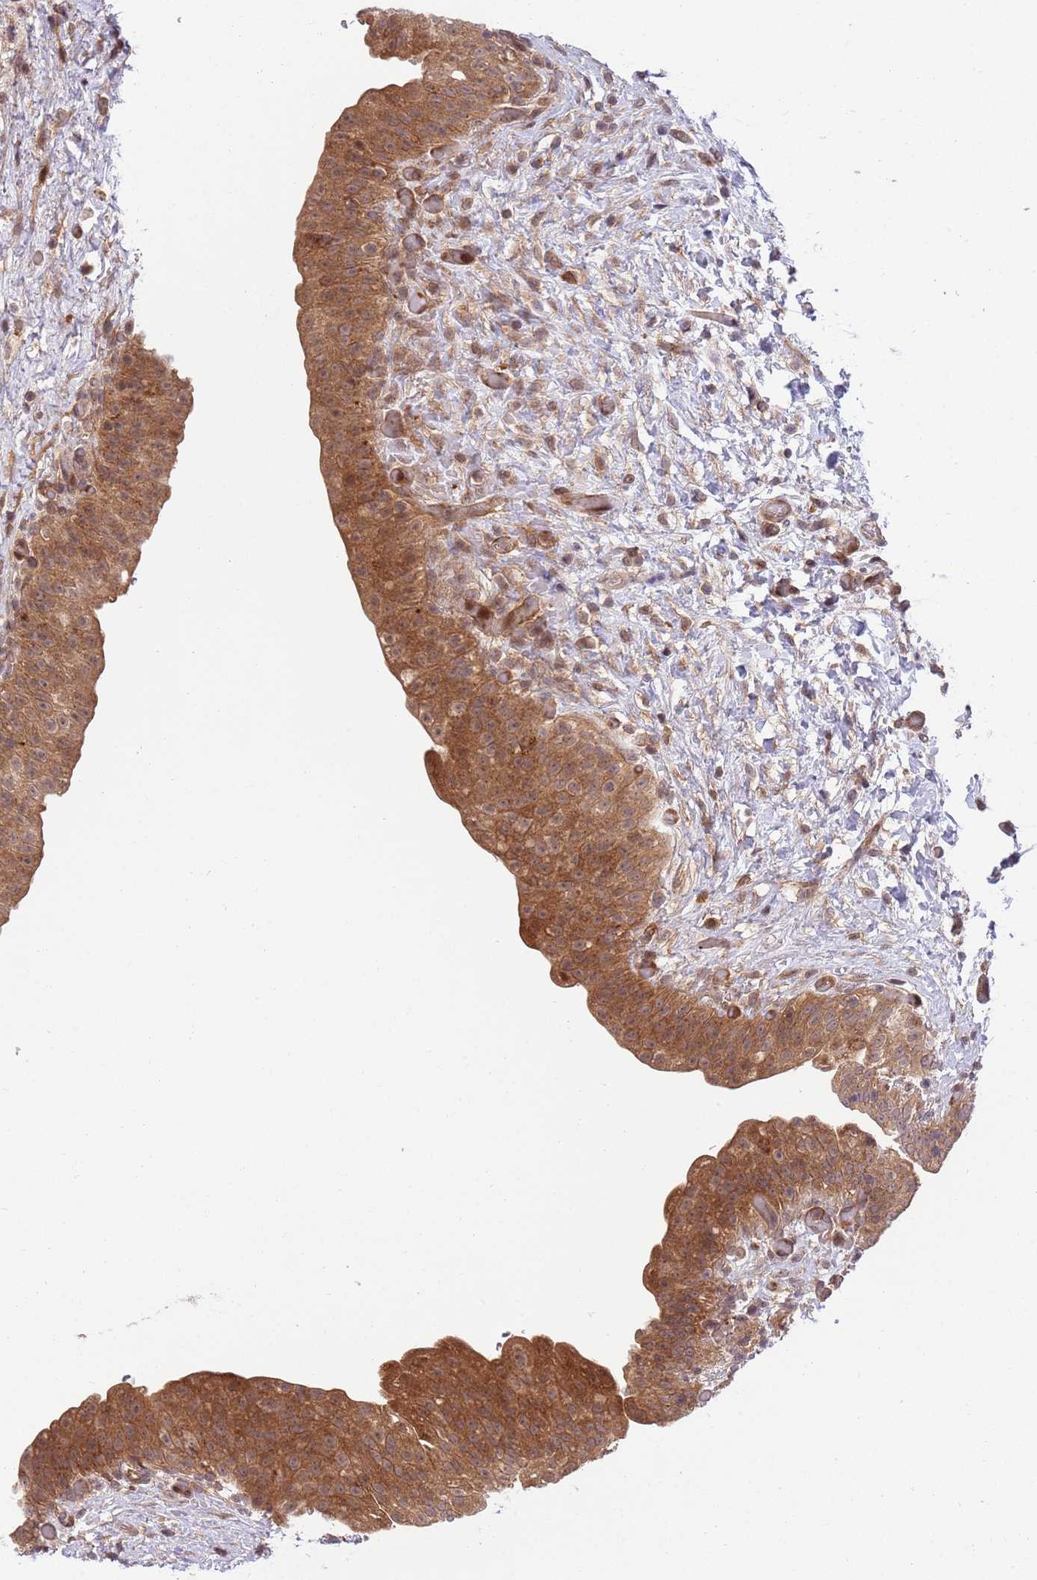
{"staining": {"intensity": "strong", "quantity": ">75%", "location": "cytoplasmic/membranous"}, "tissue": "urinary bladder", "cell_type": "Urothelial cells", "image_type": "normal", "snomed": [{"axis": "morphology", "description": "Normal tissue, NOS"}, {"axis": "topography", "description": "Urinary bladder"}], "caption": "IHC of unremarkable urinary bladder shows high levels of strong cytoplasmic/membranous expression in about >75% of urothelial cells. (Stains: DAB in brown, nuclei in blue, Microscopy: brightfield microscopy at high magnification).", "gene": "GGA1", "patient": {"sex": "male", "age": 69}}